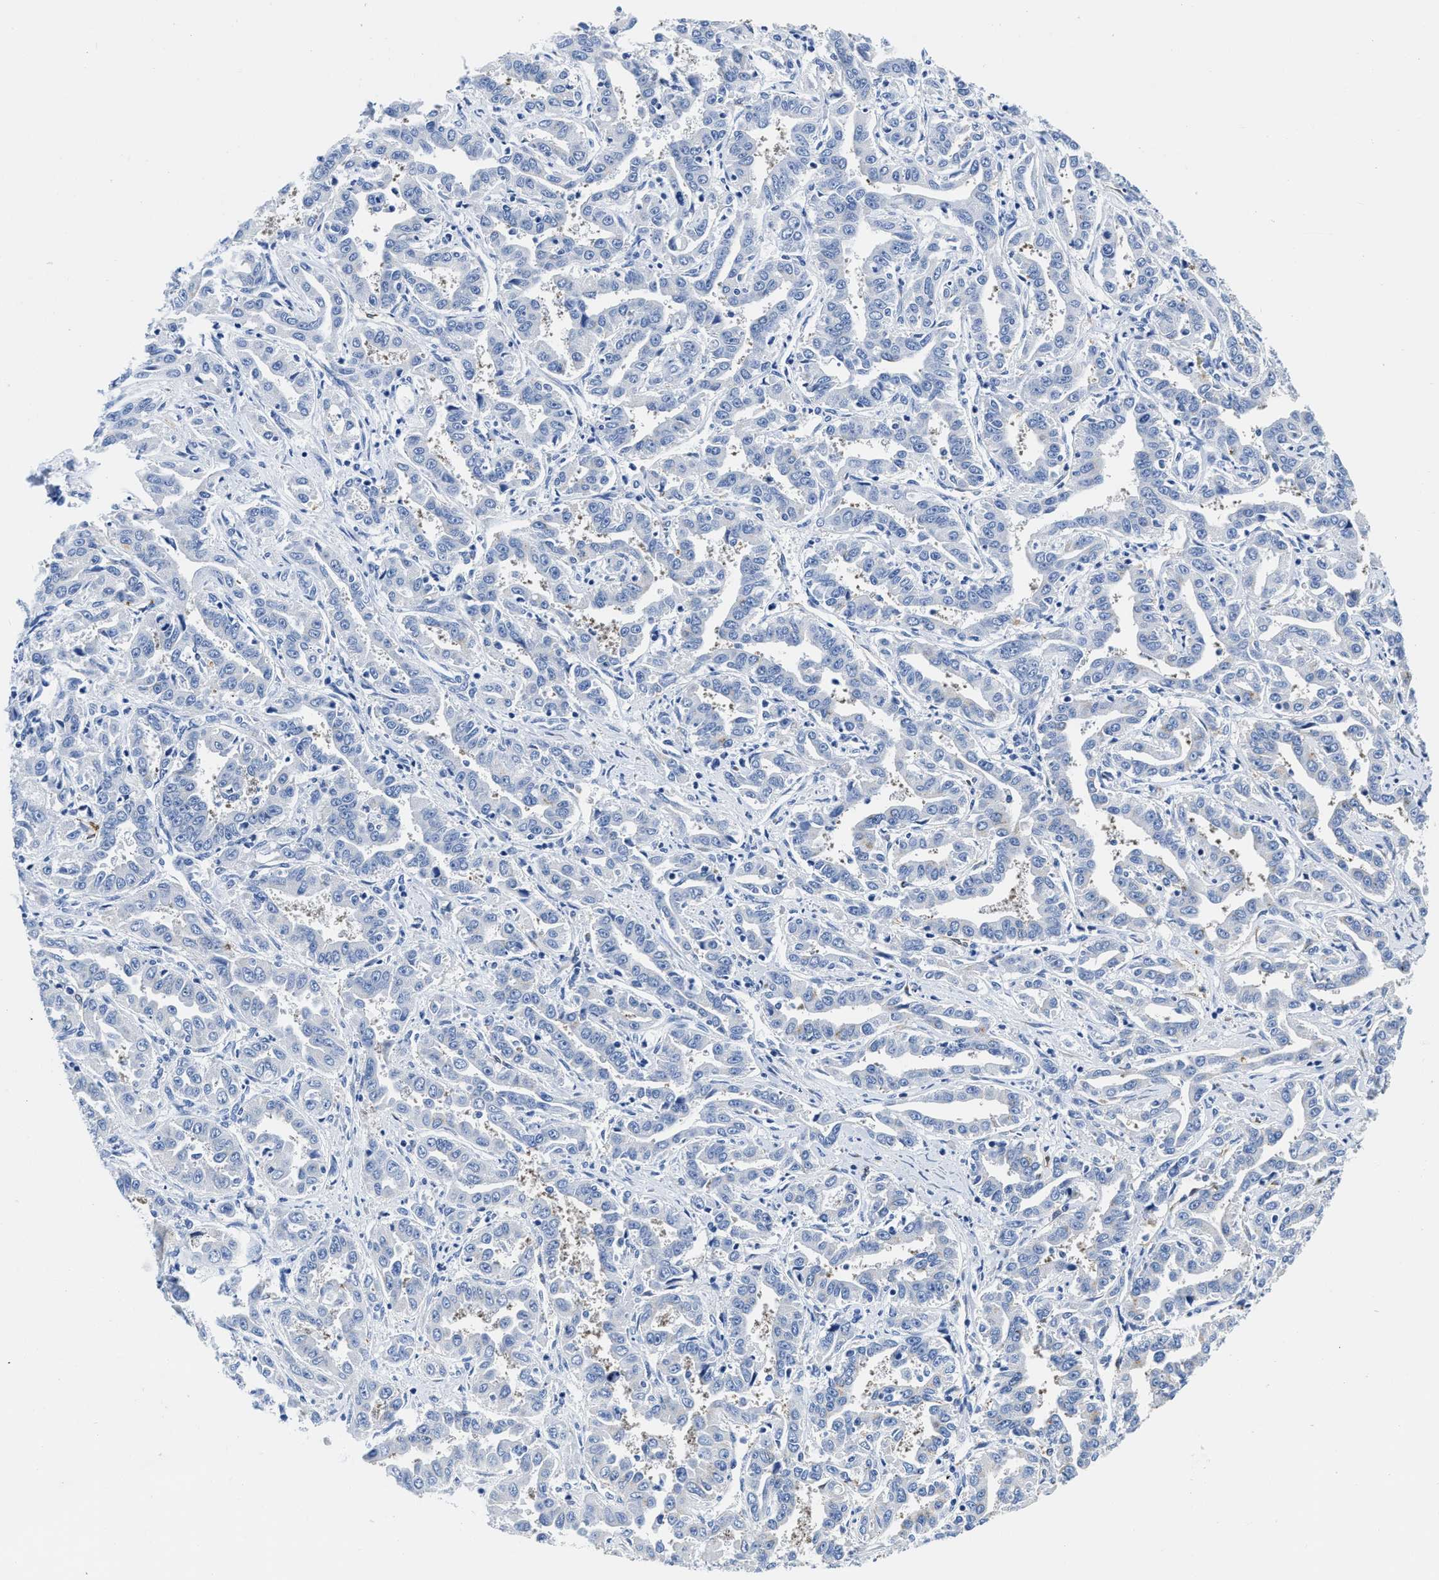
{"staining": {"intensity": "negative", "quantity": "none", "location": "none"}, "tissue": "liver cancer", "cell_type": "Tumor cells", "image_type": "cancer", "snomed": [{"axis": "morphology", "description": "Cholangiocarcinoma"}, {"axis": "topography", "description": "Liver"}], "caption": "This micrograph is of liver cancer stained with IHC to label a protein in brown with the nuclei are counter-stained blue. There is no positivity in tumor cells.", "gene": "TVP23B", "patient": {"sex": "male", "age": 59}}